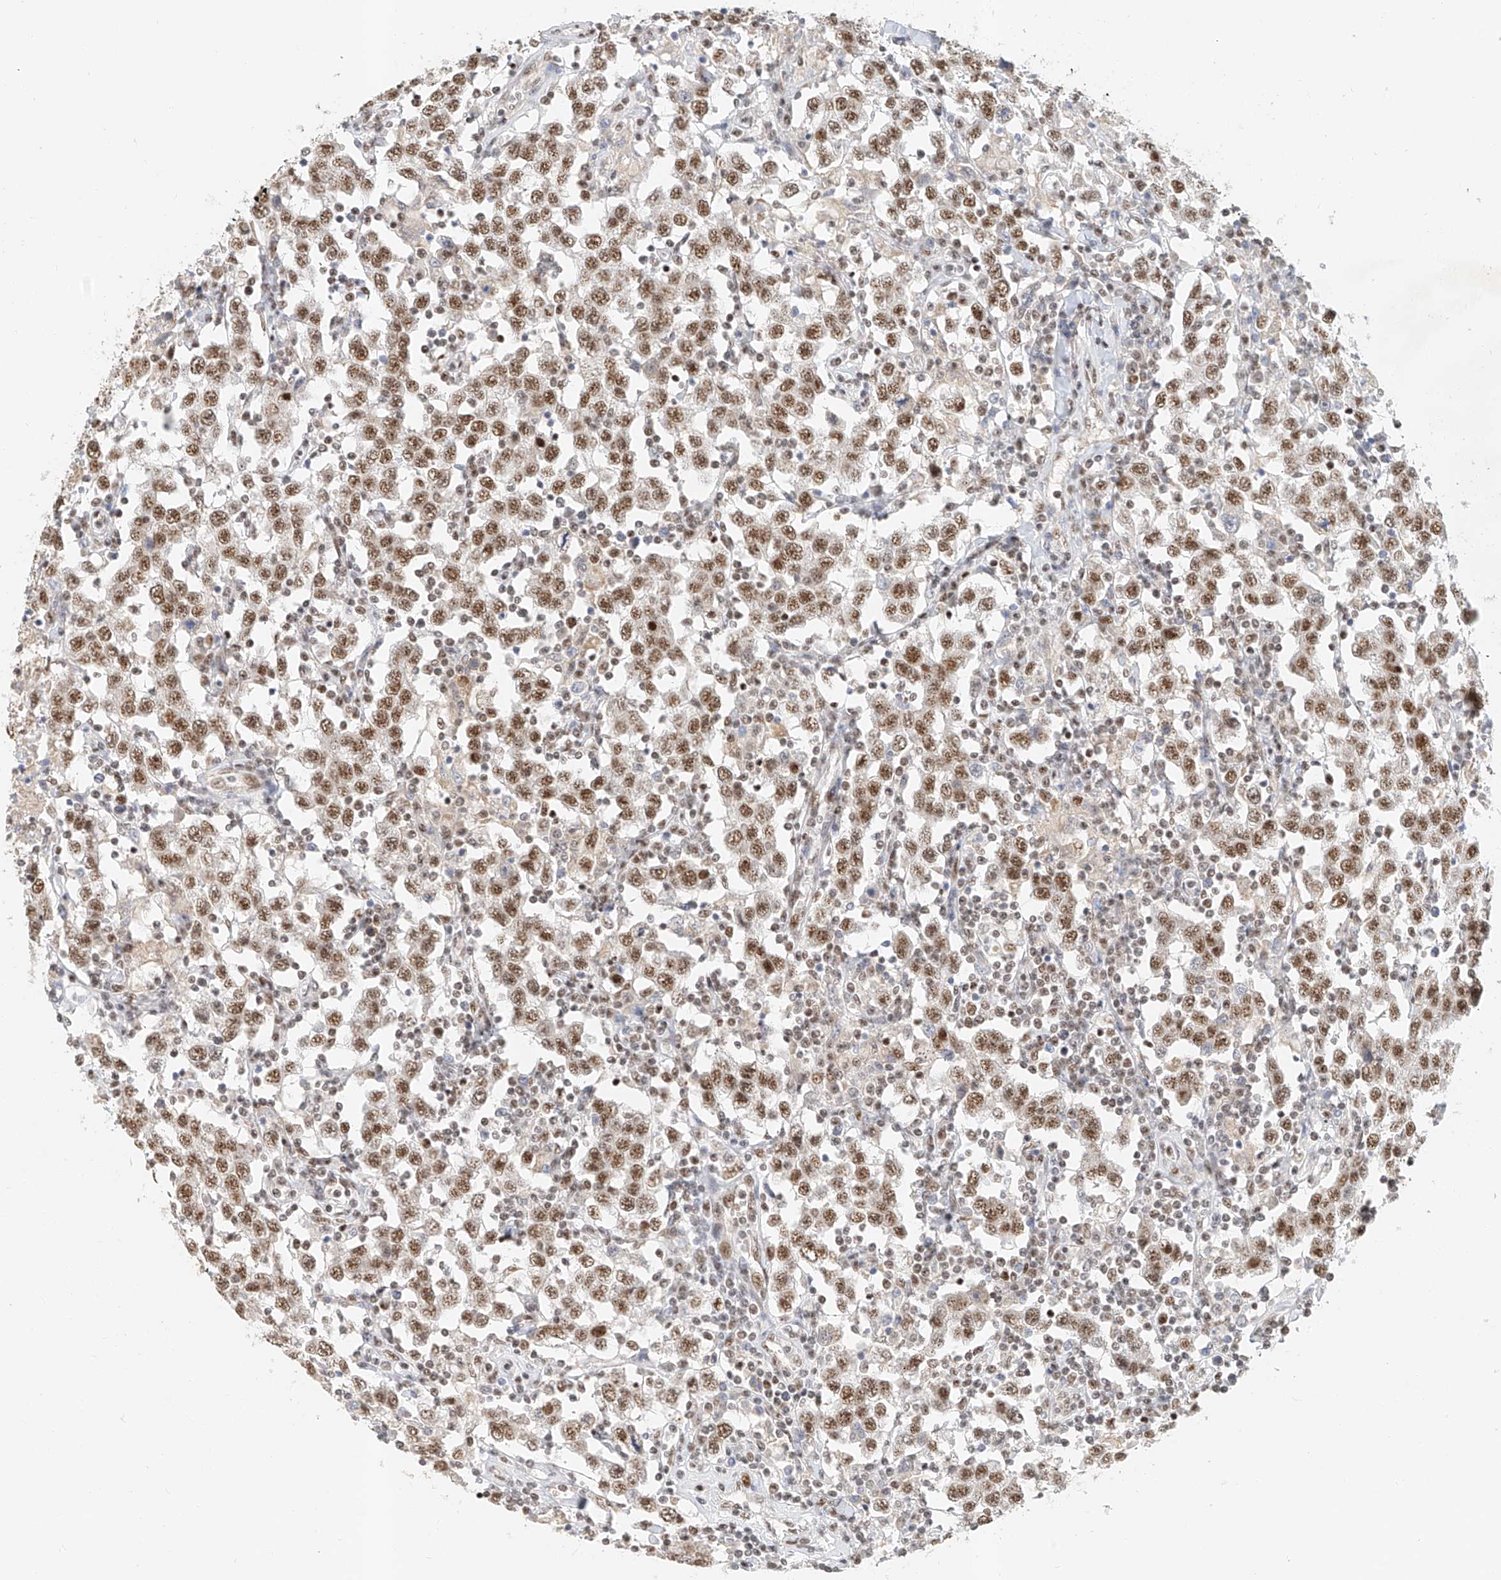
{"staining": {"intensity": "moderate", "quantity": ">75%", "location": "nuclear"}, "tissue": "testis cancer", "cell_type": "Tumor cells", "image_type": "cancer", "snomed": [{"axis": "morphology", "description": "Seminoma, NOS"}, {"axis": "topography", "description": "Testis"}], "caption": "Moderate nuclear staining for a protein is appreciated in about >75% of tumor cells of testis cancer using immunohistochemistry.", "gene": "CXorf58", "patient": {"sex": "male", "age": 41}}